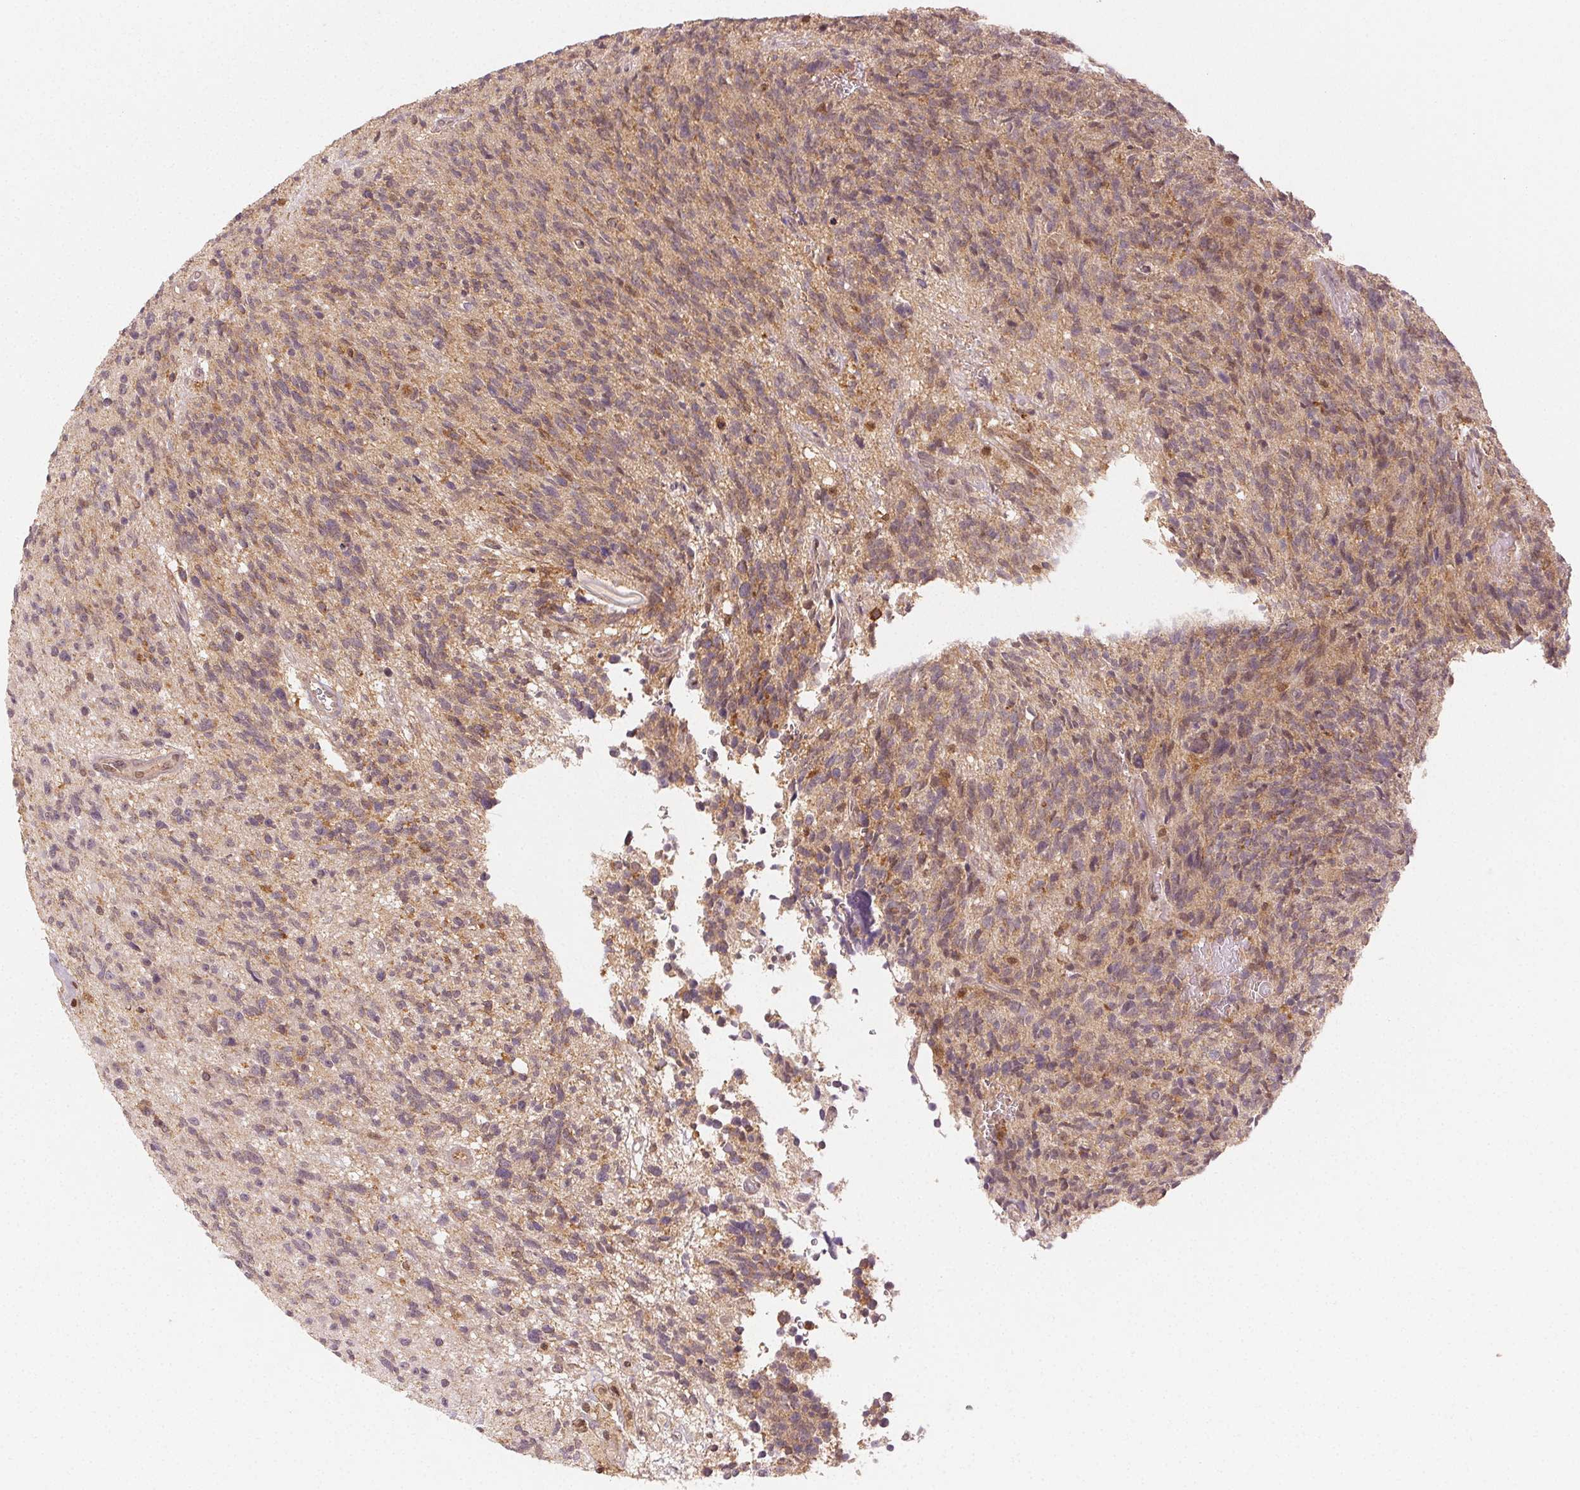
{"staining": {"intensity": "negative", "quantity": "none", "location": "none"}, "tissue": "glioma", "cell_type": "Tumor cells", "image_type": "cancer", "snomed": [{"axis": "morphology", "description": "Glioma, malignant, High grade"}, {"axis": "topography", "description": "Brain"}], "caption": "Immunohistochemical staining of human malignant high-grade glioma reveals no significant staining in tumor cells. (DAB immunohistochemistry visualized using brightfield microscopy, high magnification).", "gene": "MAPK14", "patient": {"sex": "male", "age": 29}}